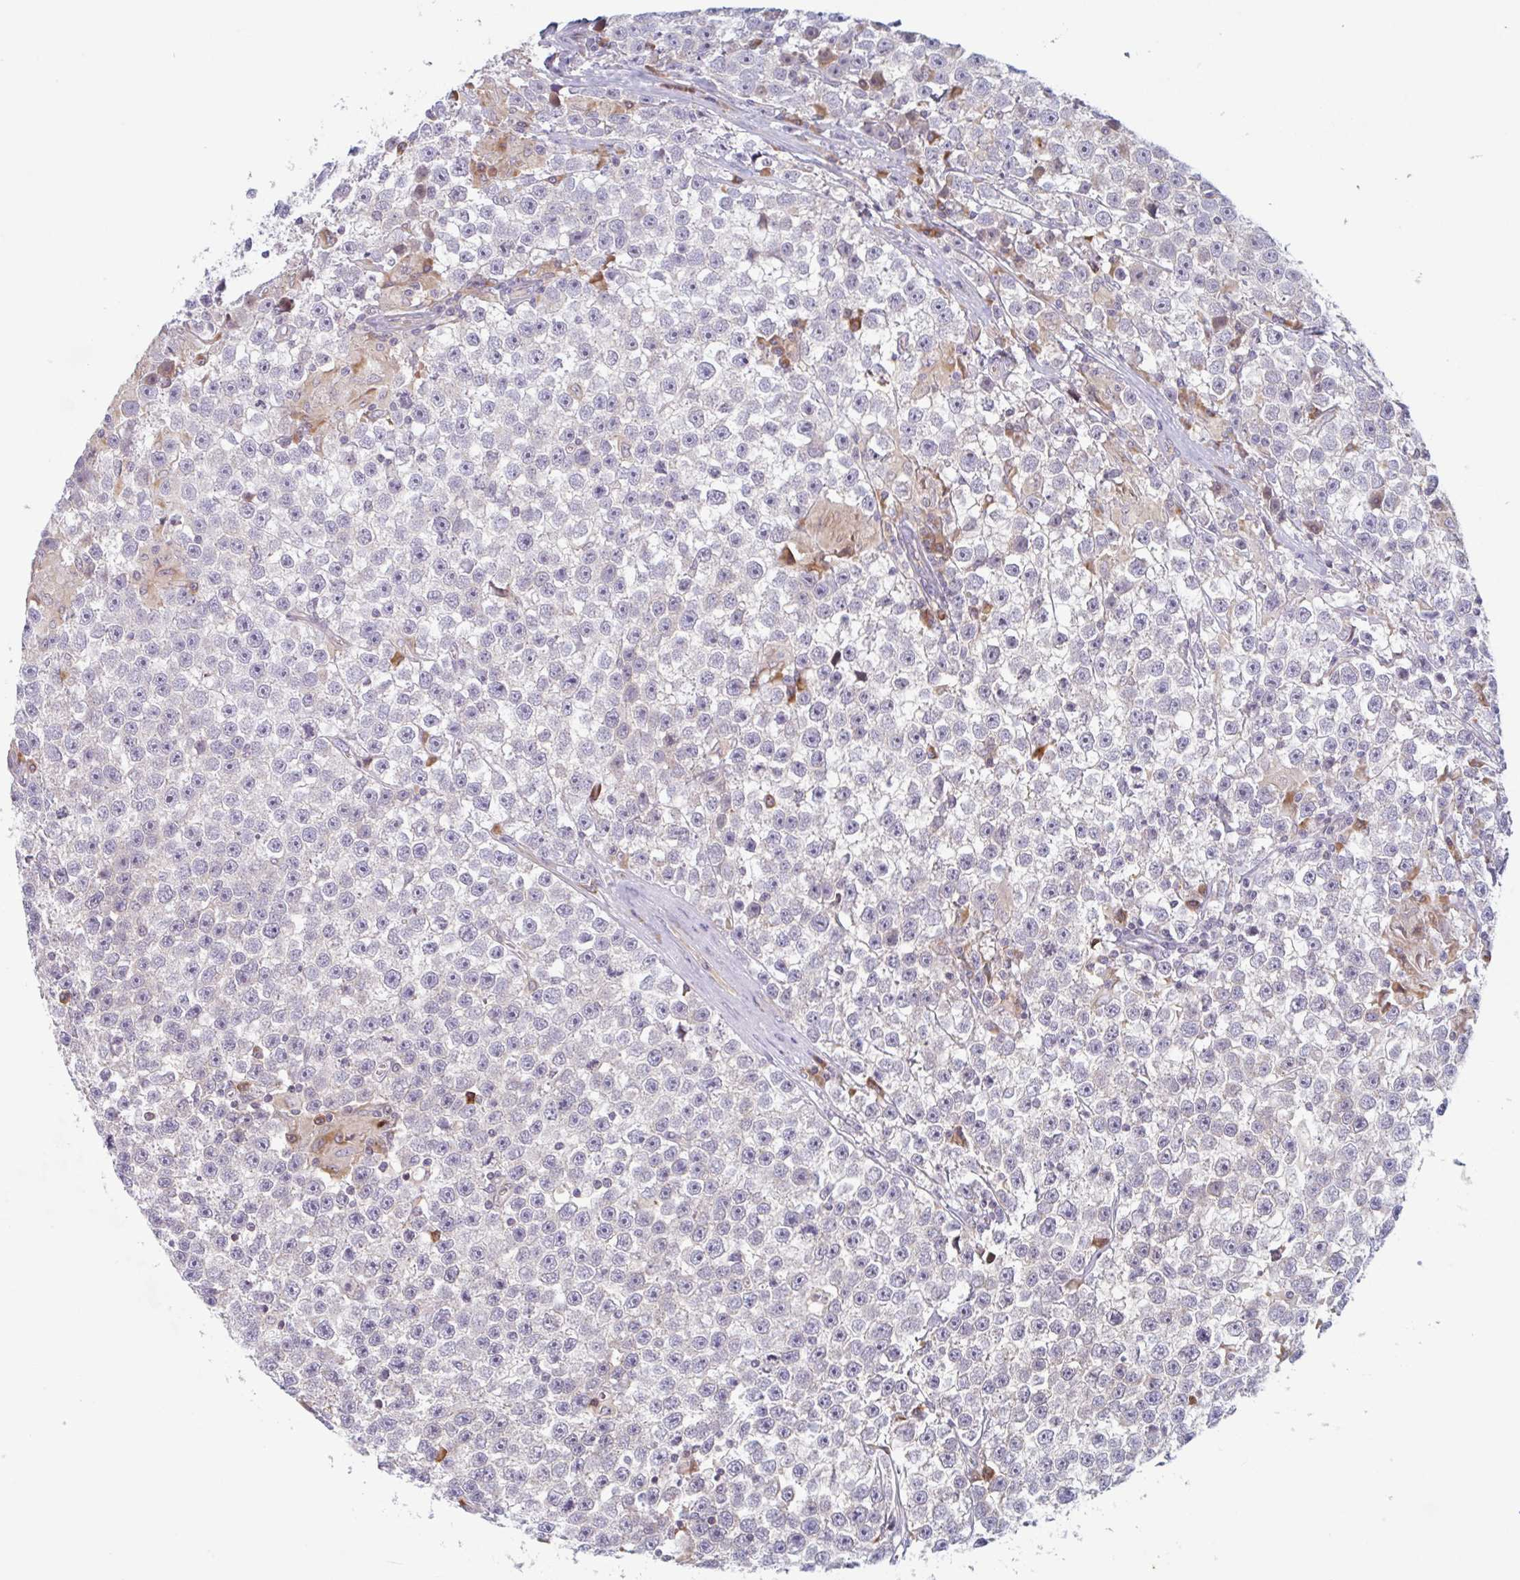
{"staining": {"intensity": "negative", "quantity": "none", "location": "none"}, "tissue": "testis cancer", "cell_type": "Tumor cells", "image_type": "cancer", "snomed": [{"axis": "morphology", "description": "Seminoma, NOS"}, {"axis": "topography", "description": "Testis"}], "caption": "The IHC histopathology image has no significant expression in tumor cells of testis seminoma tissue.", "gene": "RIT1", "patient": {"sex": "male", "age": 31}}